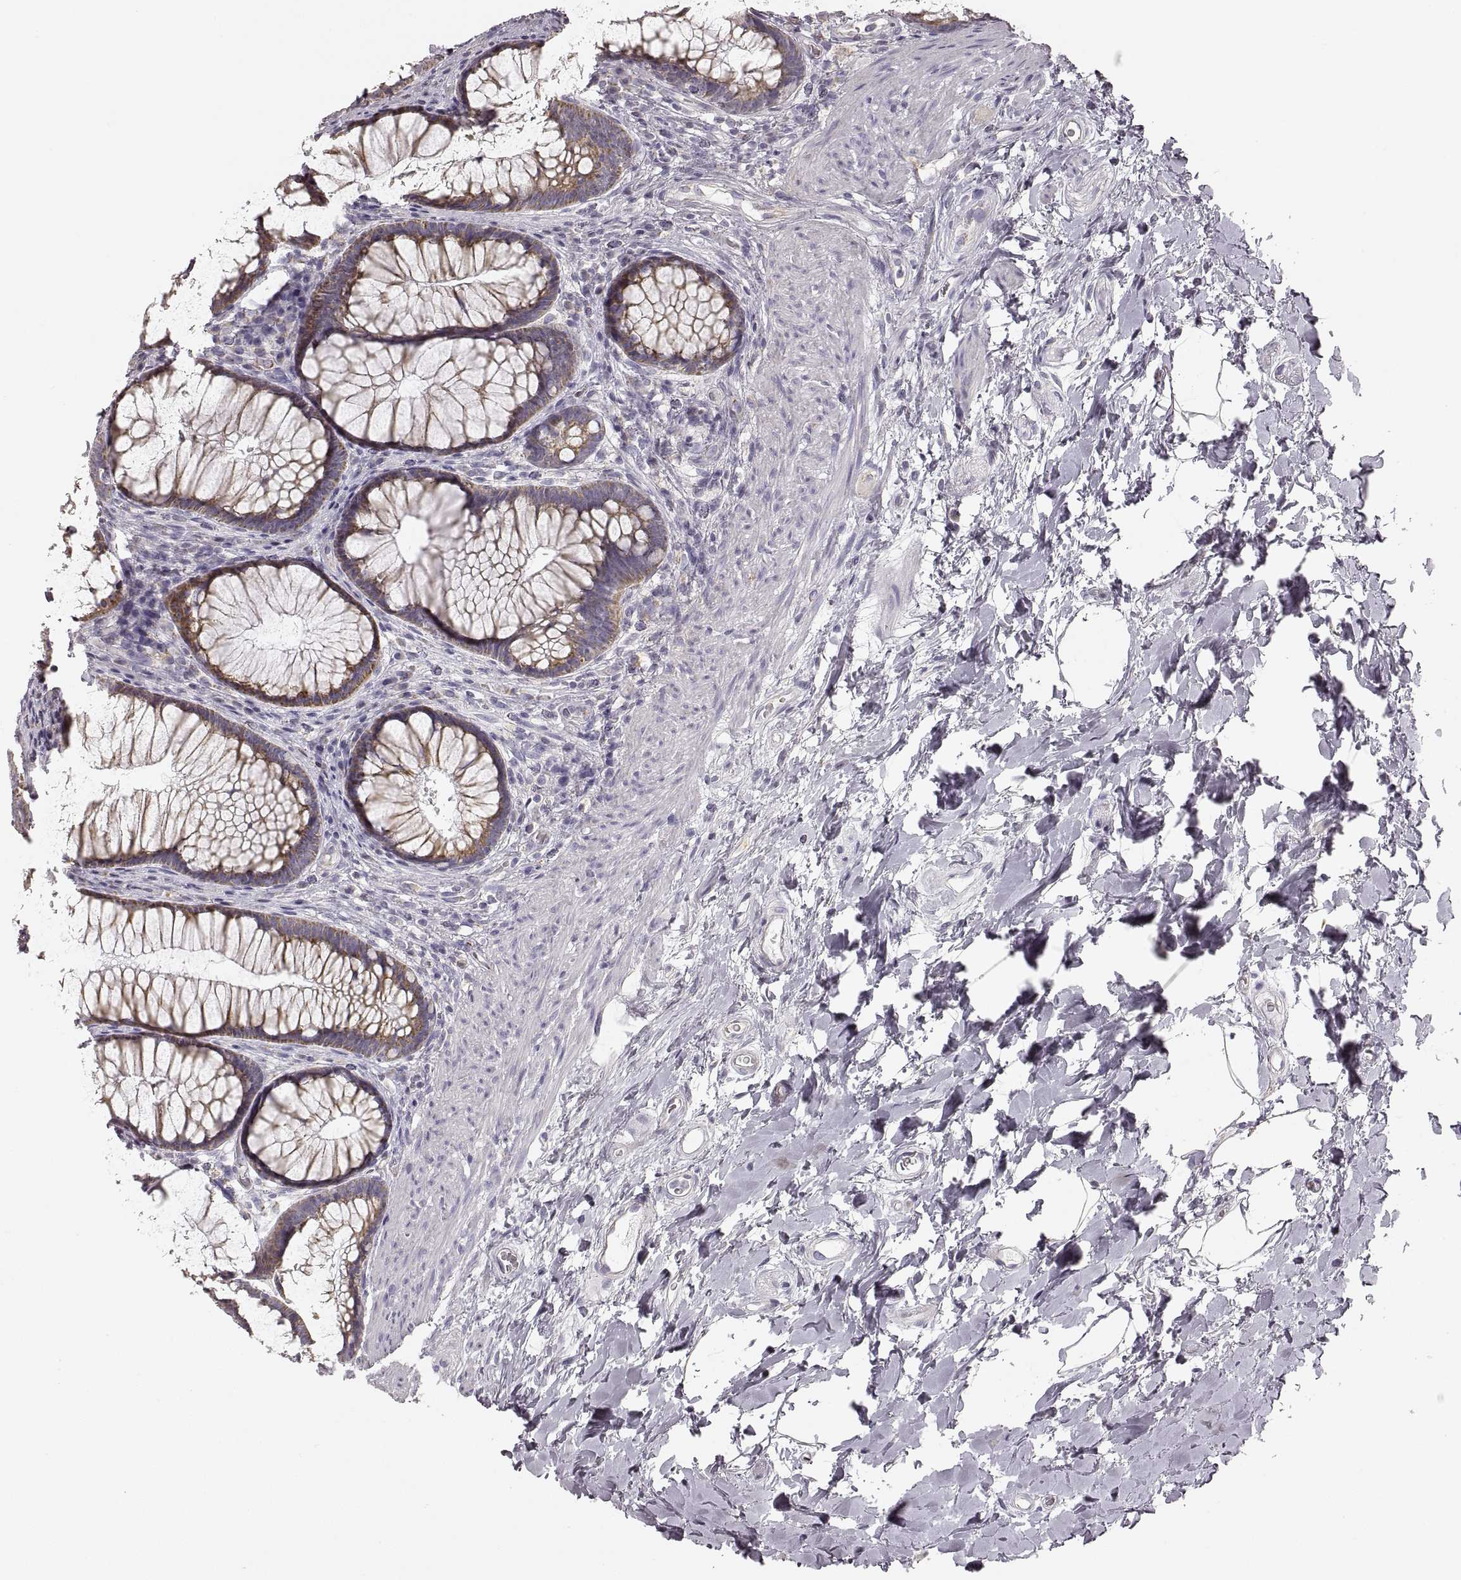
{"staining": {"intensity": "weak", "quantity": "25%-75%", "location": "cytoplasmic/membranous"}, "tissue": "rectum", "cell_type": "Glandular cells", "image_type": "normal", "snomed": [{"axis": "morphology", "description": "Normal tissue, NOS"}, {"axis": "topography", "description": "Smooth muscle"}, {"axis": "topography", "description": "Rectum"}], "caption": "Weak cytoplasmic/membranous positivity for a protein is present in approximately 25%-75% of glandular cells of normal rectum using immunohistochemistry.", "gene": "RDH13", "patient": {"sex": "male", "age": 53}}